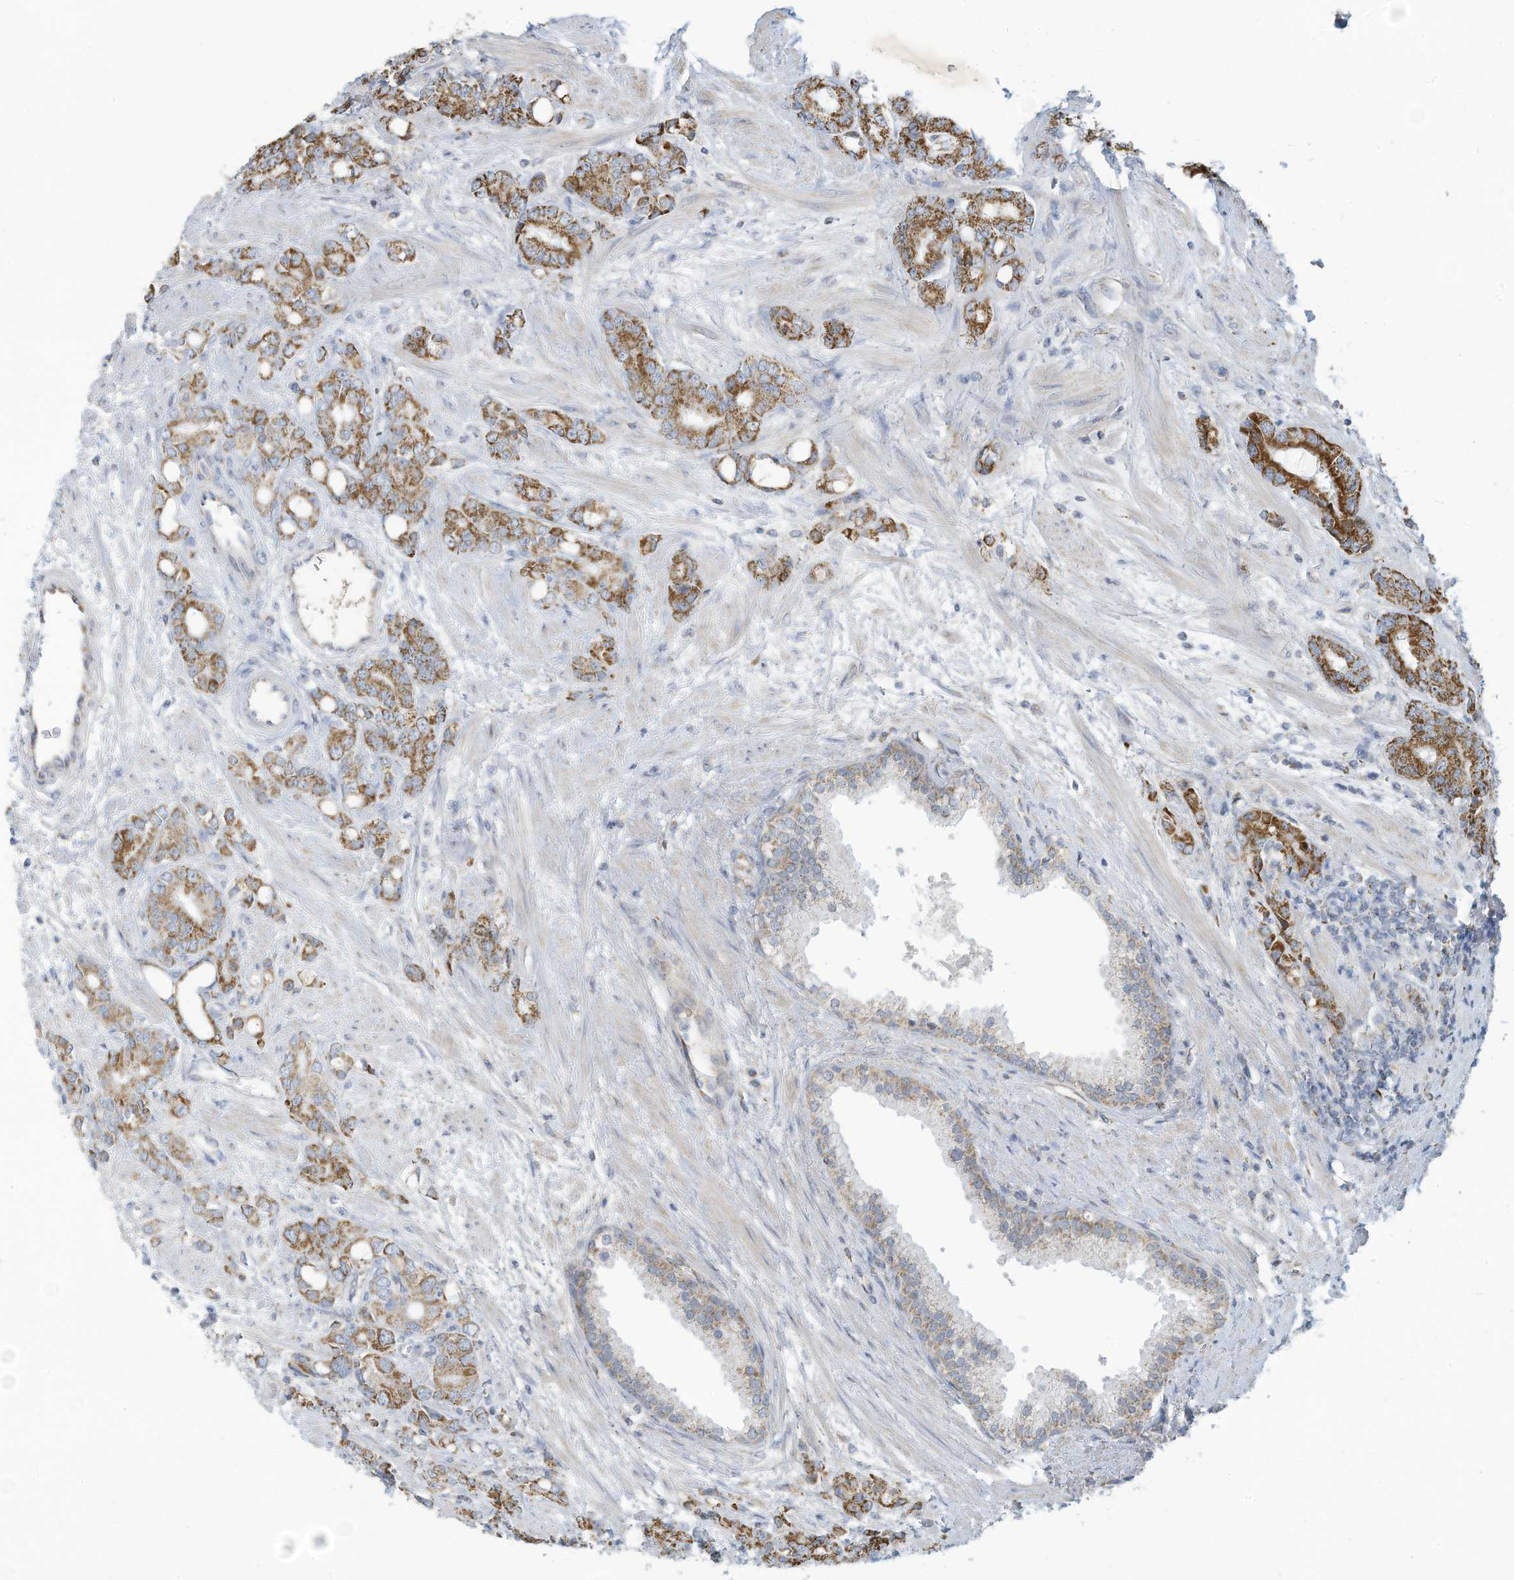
{"staining": {"intensity": "moderate", "quantity": "25%-75%", "location": "cytoplasmic/membranous"}, "tissue": "prostate cancer", "cell_type": "Tumor cells", "image_type": "cancer", "snomed": [{"axis": "morphology", "description": "Adenocarcinoma, High grade"}, {"axis": "topography", "description": "Prostate"}], "caption": "Prostate cancer stained with DAB (3,3'-diaminobenzidine) immunohistochemistry displays medium levels of moderate cytoplasmic/membranous positivity in about 25%-75% of tumor cells. (Brightfield microscopy of DAB IHC at high magnification).", "gene": "NLN", "patient": {"sex": "male", "age": 62}}